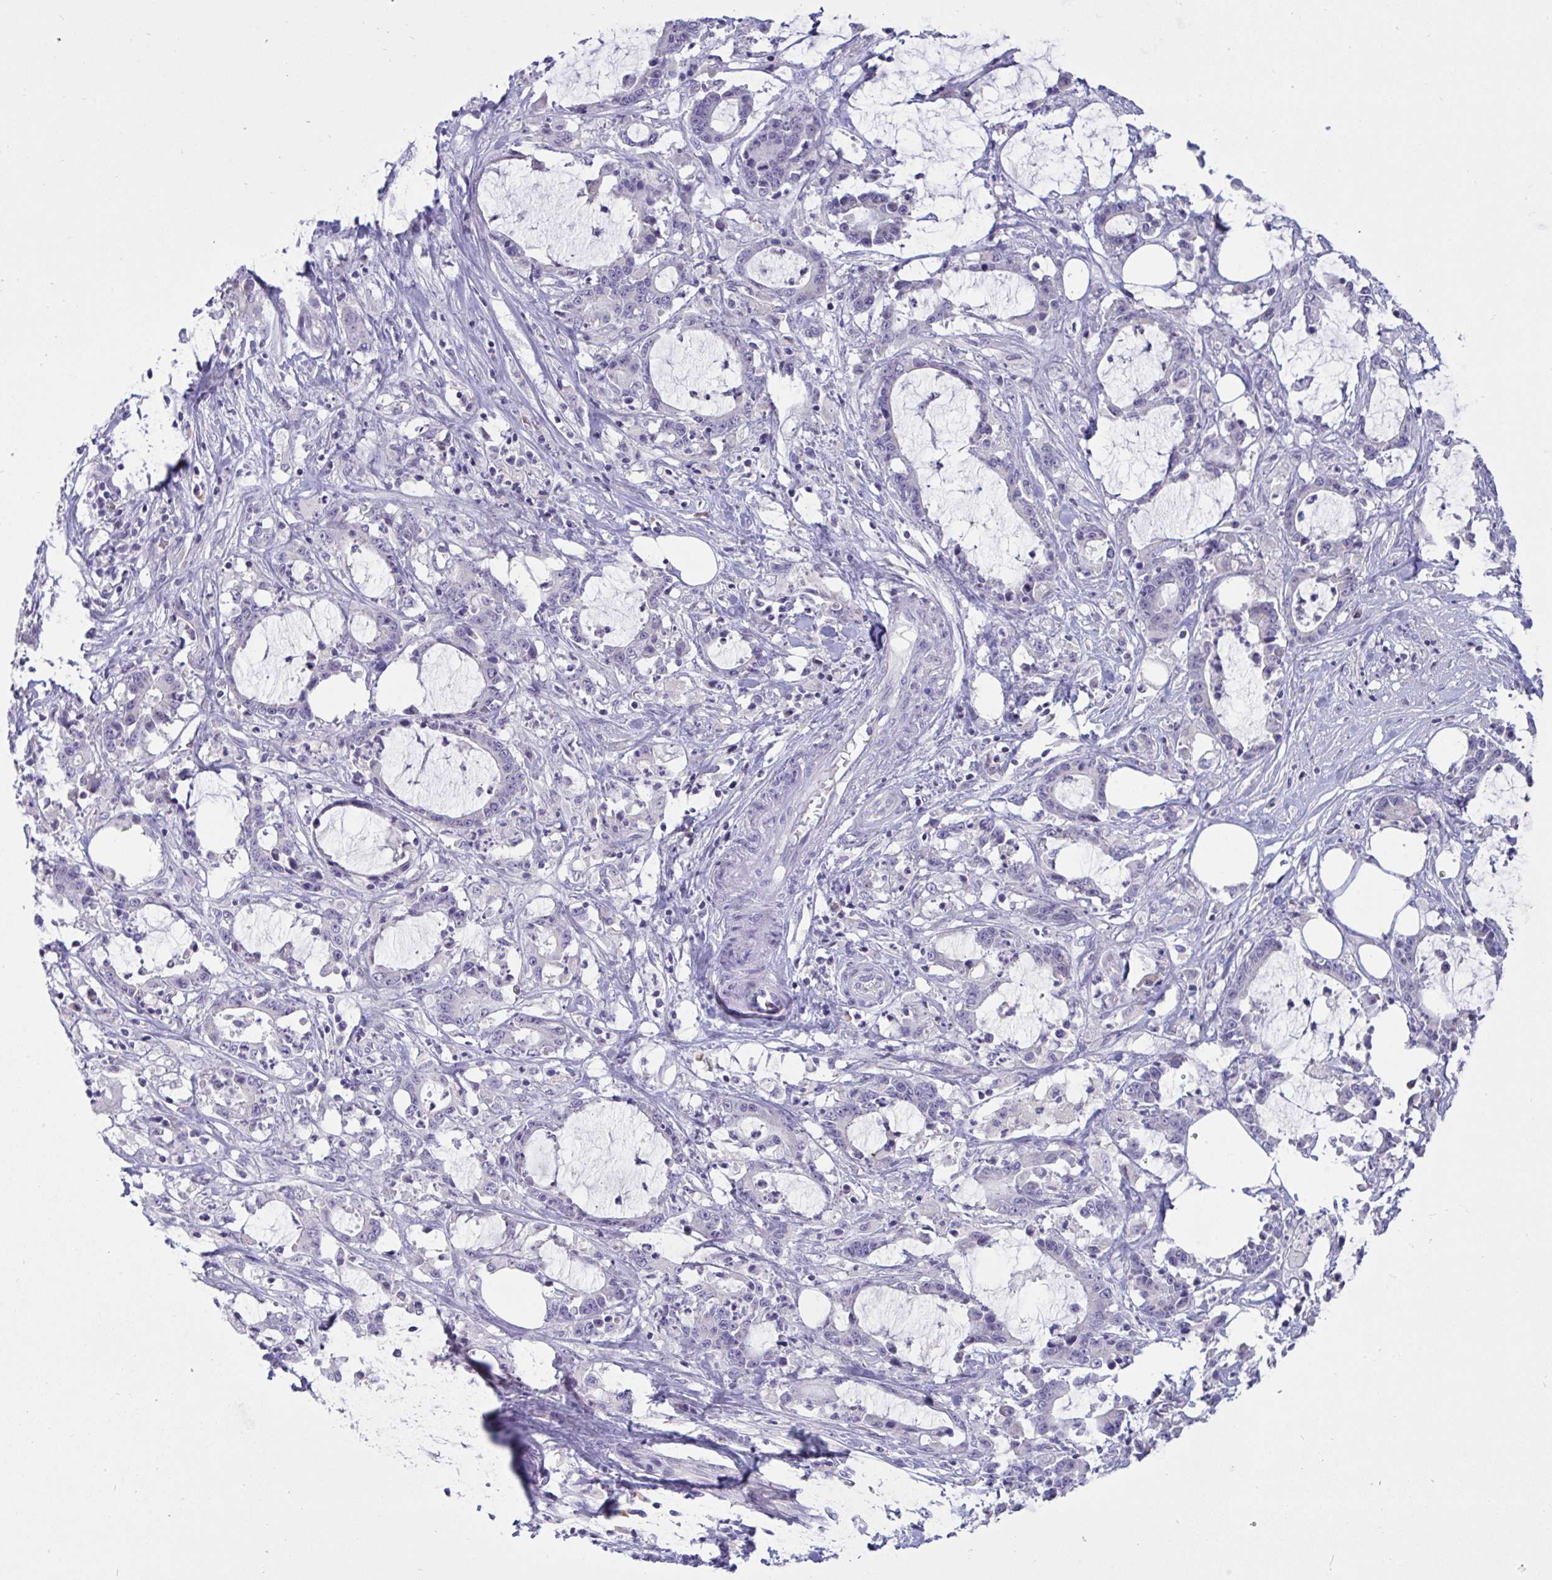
{"staining": {"intensity": "negative", "quantity": "none", "location": "none"}, "tissue": "stomach cancer", "cell_type": "Tumor cells", "image_type": "cancer", "snomed": [{"axis": "morphology", "description": "Adenocarcinoma, NOS"}, {"axis": "topography", "description": "Stomach, upper"}], "caption": "The IHC photomicrograph has no significant positivity in tumor cells of stomach adenocarcinoma tissue. (Stains: DAB IHC with hematoxylin counter stain, Microscopy: brightfield microscopy at high magnification).", "gene": "TMEM41A", "patient": {"sex": "male", "age": 68}}